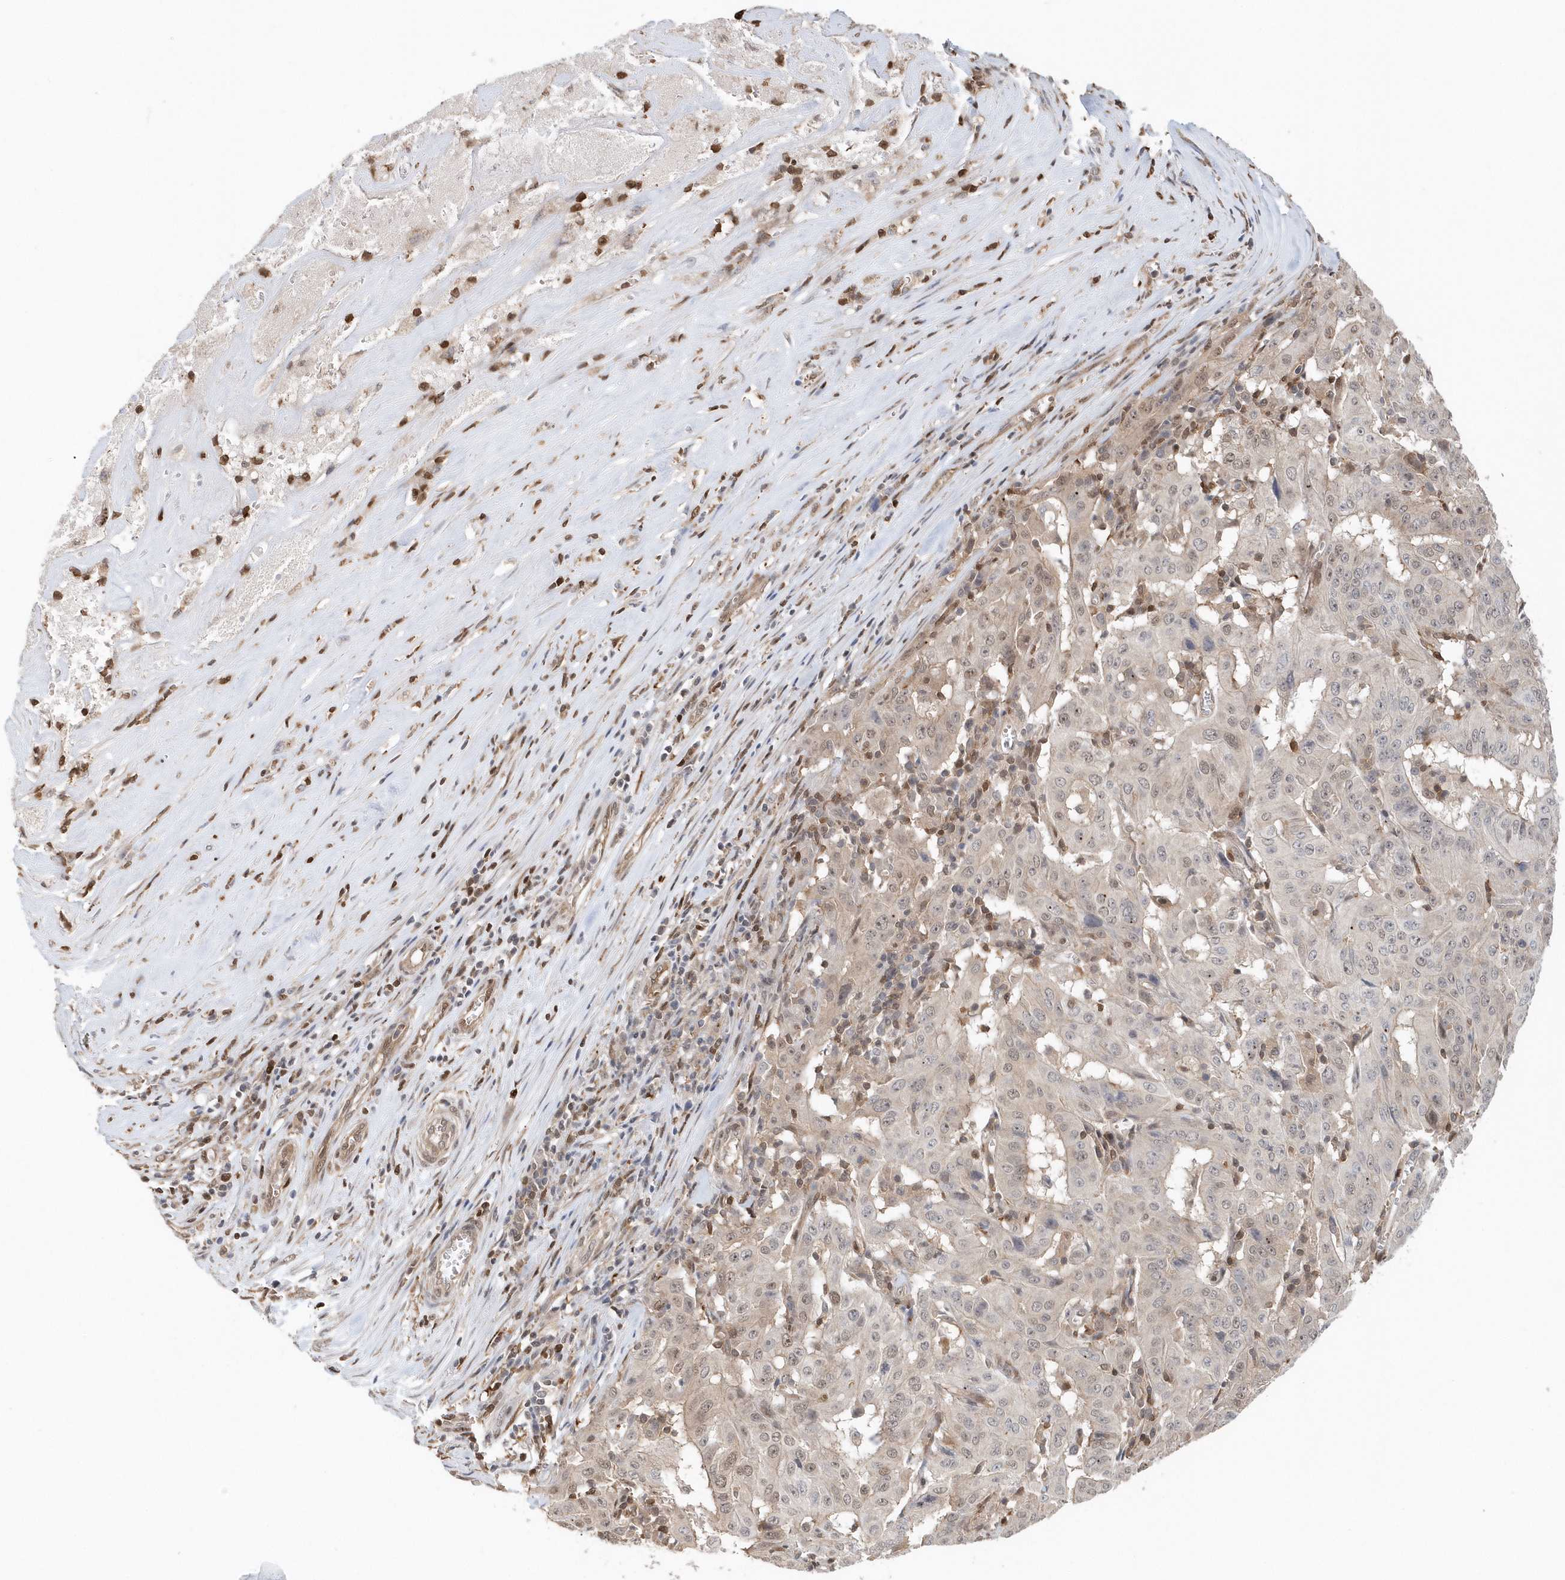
{"staining": {"intensity": "weak", "quantity": "<25%", "location": "nuclear"}, "tissue": "pancreatic cancer", "cell_type": "Tumor cells", "image_type": "cancer", "snomed": [{"axis": "morphology", "description": "Adenocarcinoma, NOS"}, {"axis": "topography", "description": "Pancreas"}], "caption": "DAB immunohistochemical staining of pancreatic cancer (adenocarcinoma) displays no significant expression in tumor cells.", "gene": "SUMO2", "patient": {"sex": "male", "age": 63}}